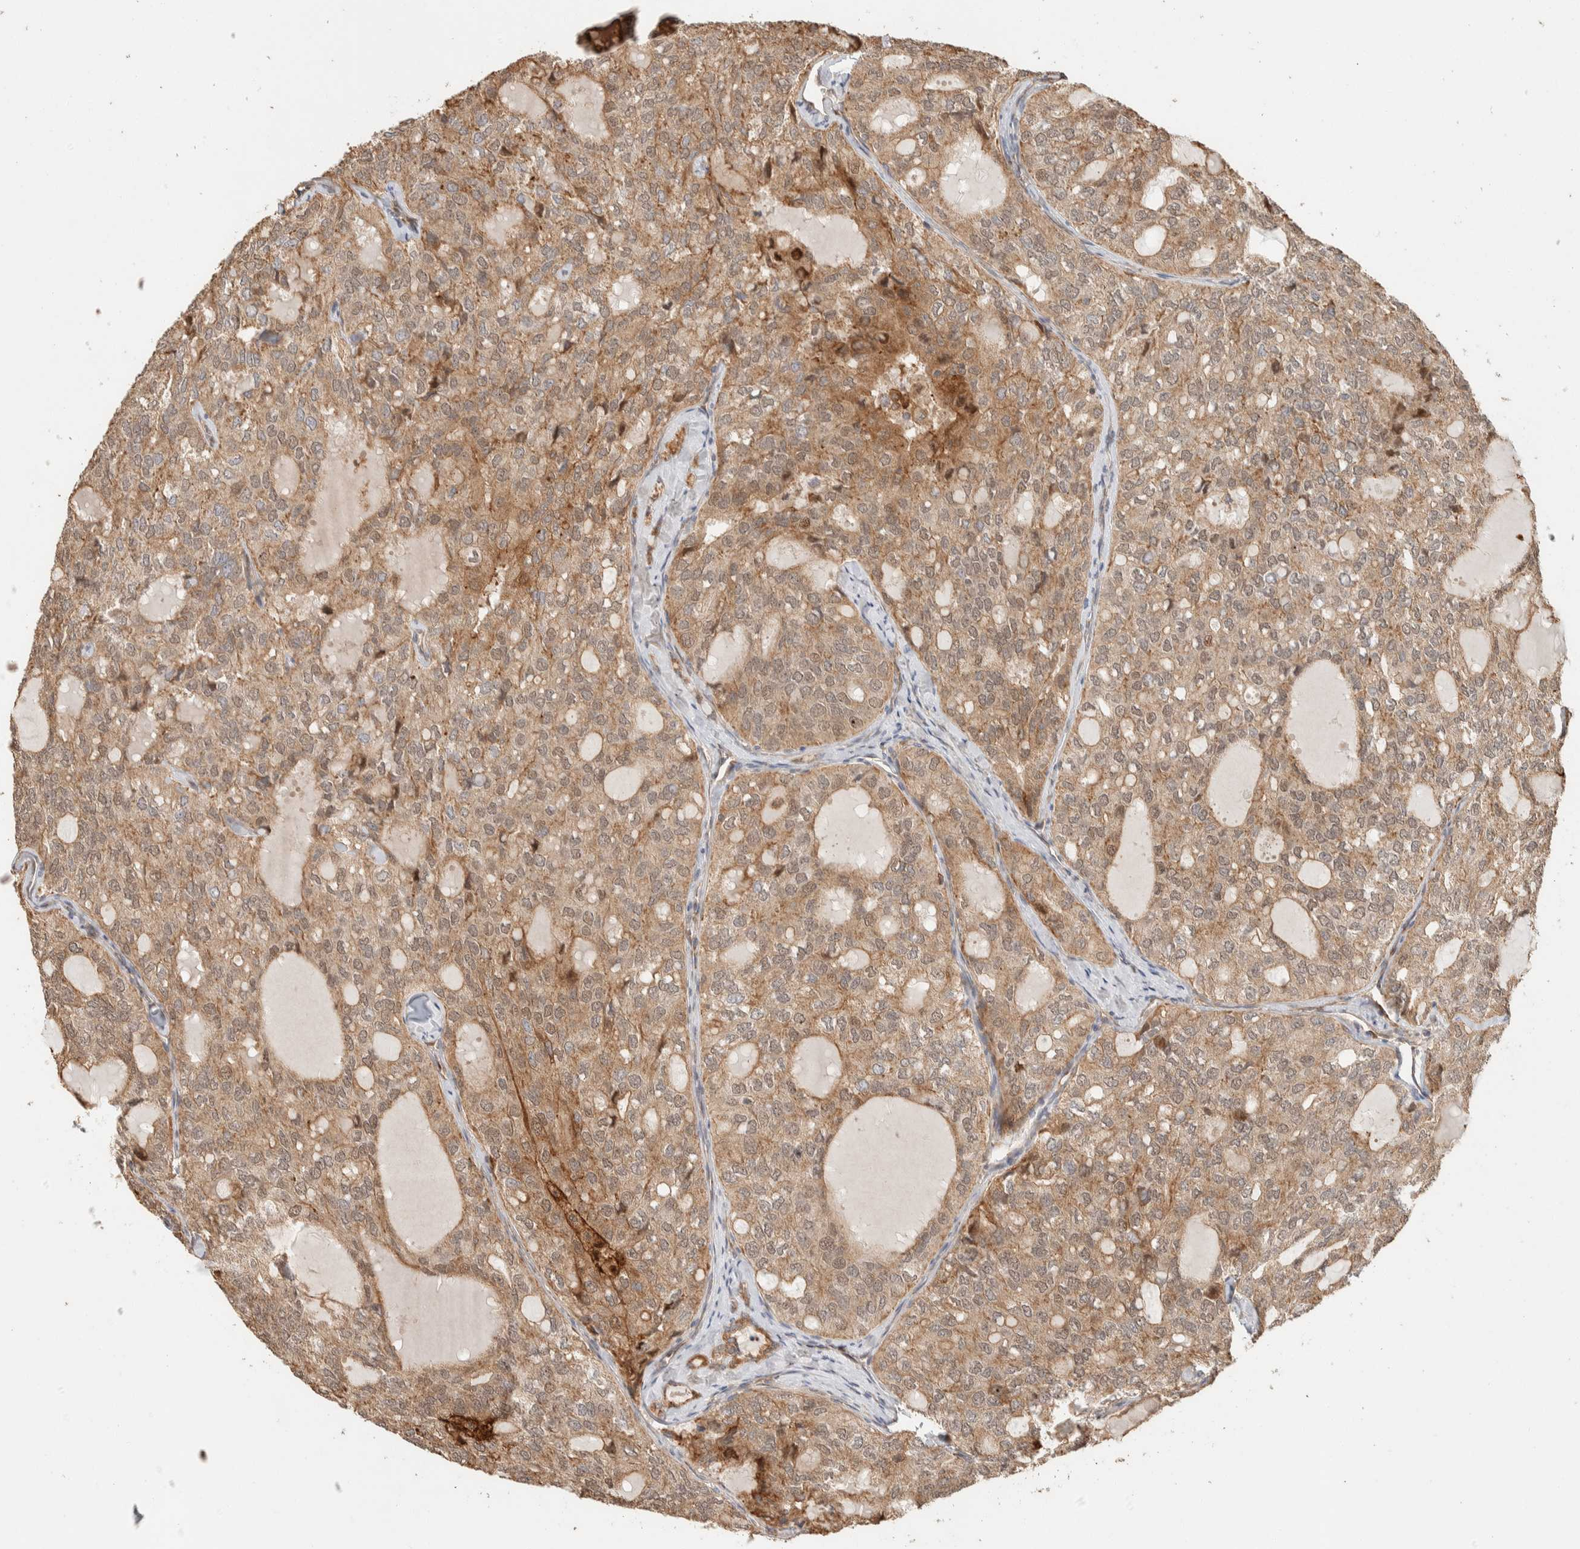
{"staining": {"intensity": "moderate", "quantity": ">75%", "location": "cytoplasmic/membranous"}, "tissue": "thyroid cancer", "cell_type": "Tumor cells", "image_type": "cancer", "snomed": [{"axis": "morphology", "description": "Follicular adenoma carcinoma, NOS"}, {"axis": "topography", "description": "Thyroid gland"}], "caption": "Tumor cells show medium levels of moderate cytoplasmic/membranous expression in approximately >75% of cells in thyroid cancer. (DAB IHC with brightfield microscopy, high magnification).", "gene": "KIF9", "patient": {"sex": "male", "age": 75}}